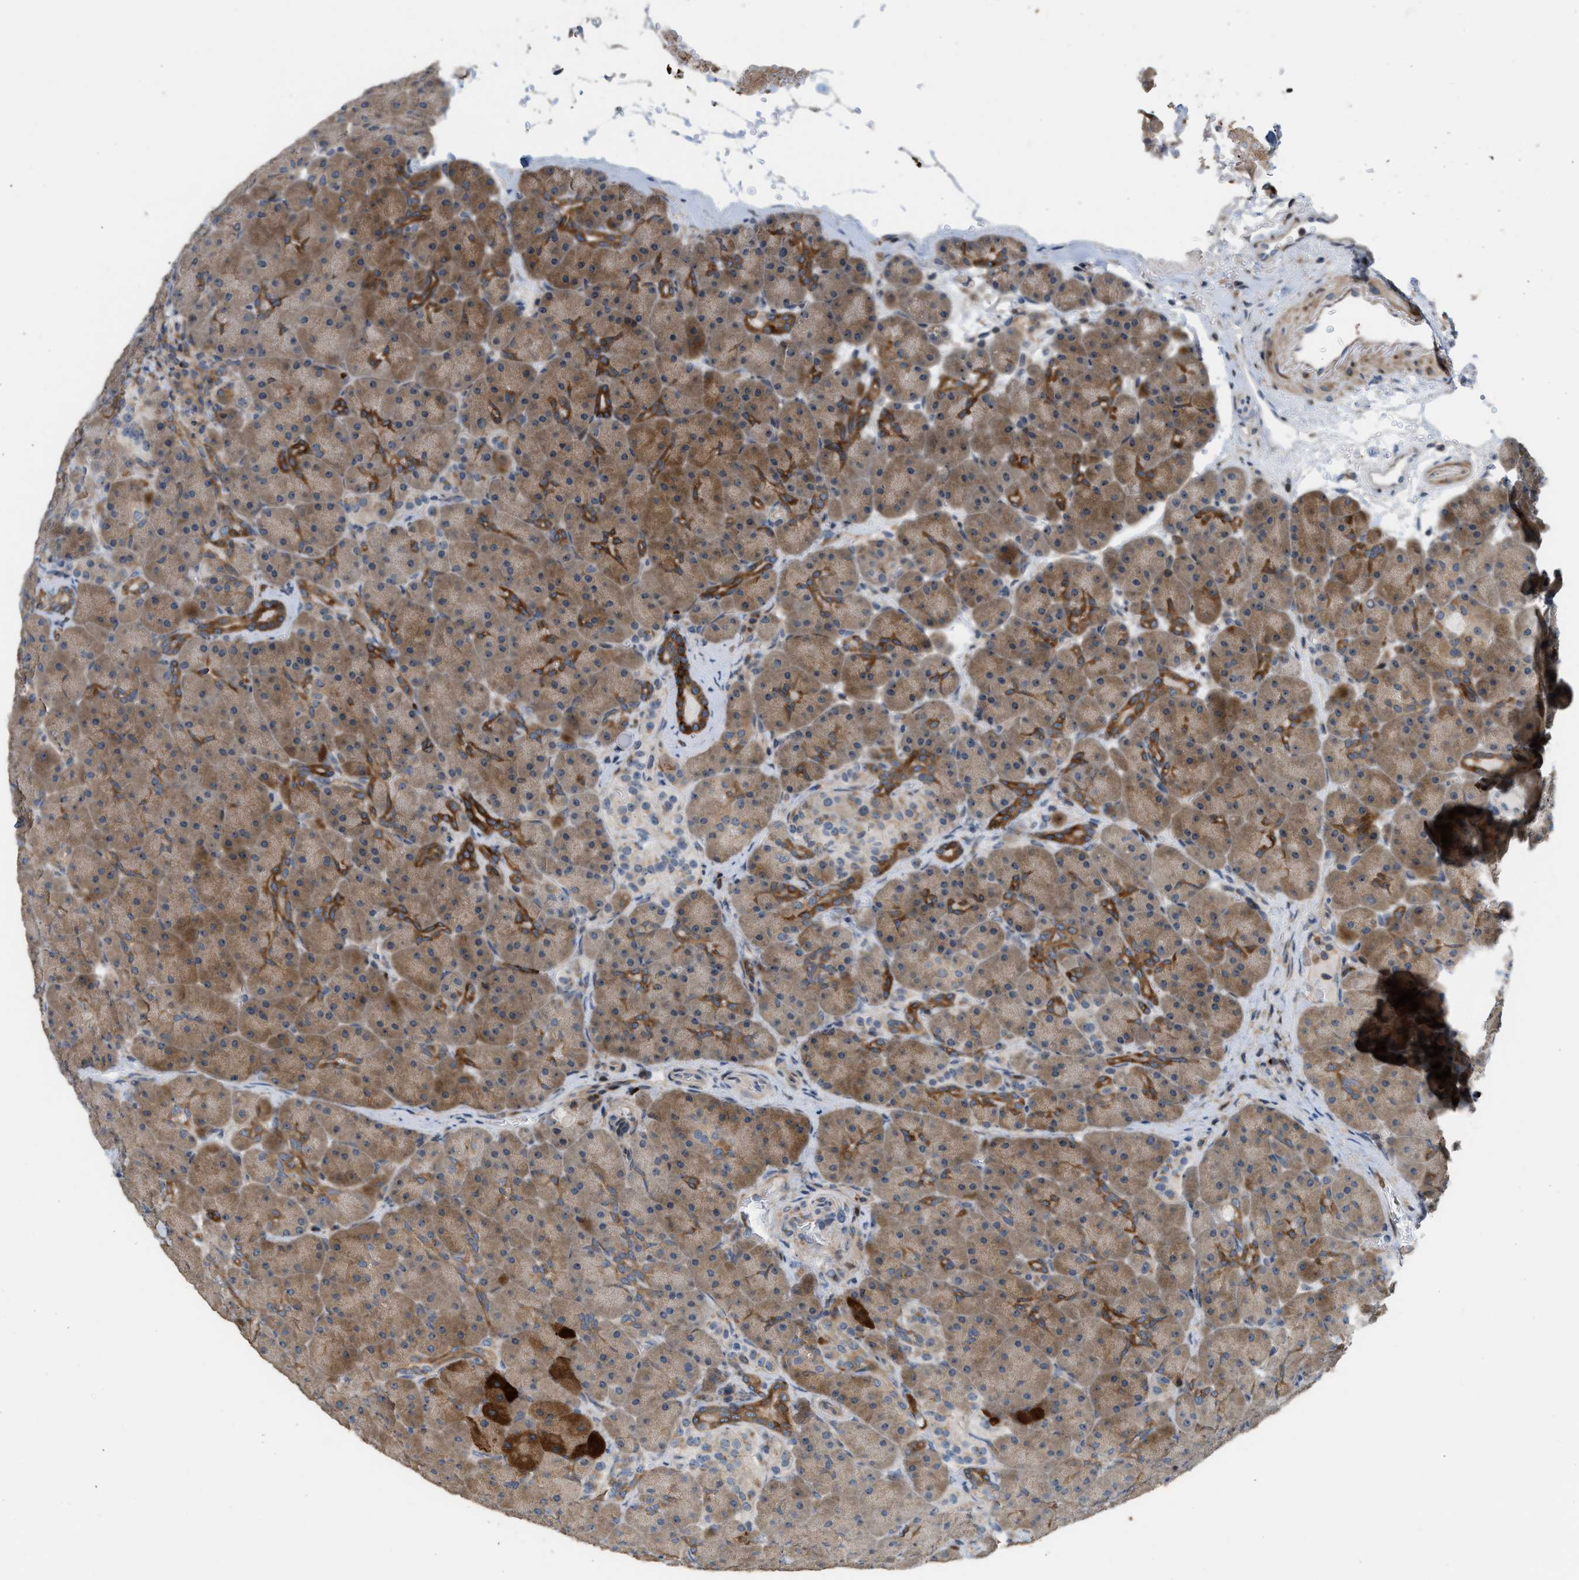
{"staining": {"intensity": "moderate", "quantity": "25%-75%", "location": "cytoplasmic/membranous"}, "tissue": "pancreas", "cell_type": "Exocrine glandular cells", "image_type": "normal", "snomed": [{"axis": "morphology", "description": "Normal tissue, NOS"}, {"axis": "topography", "description": "Pancreas"}], "caption": "Protein staining reveals moderate cytoplasmic/membranous positivity in about 25%-75% of exocrine glandular cells in unremarkable pancreas.", "gene": "DIPK1A", "patient": {"sex": "male", "age": 66}}